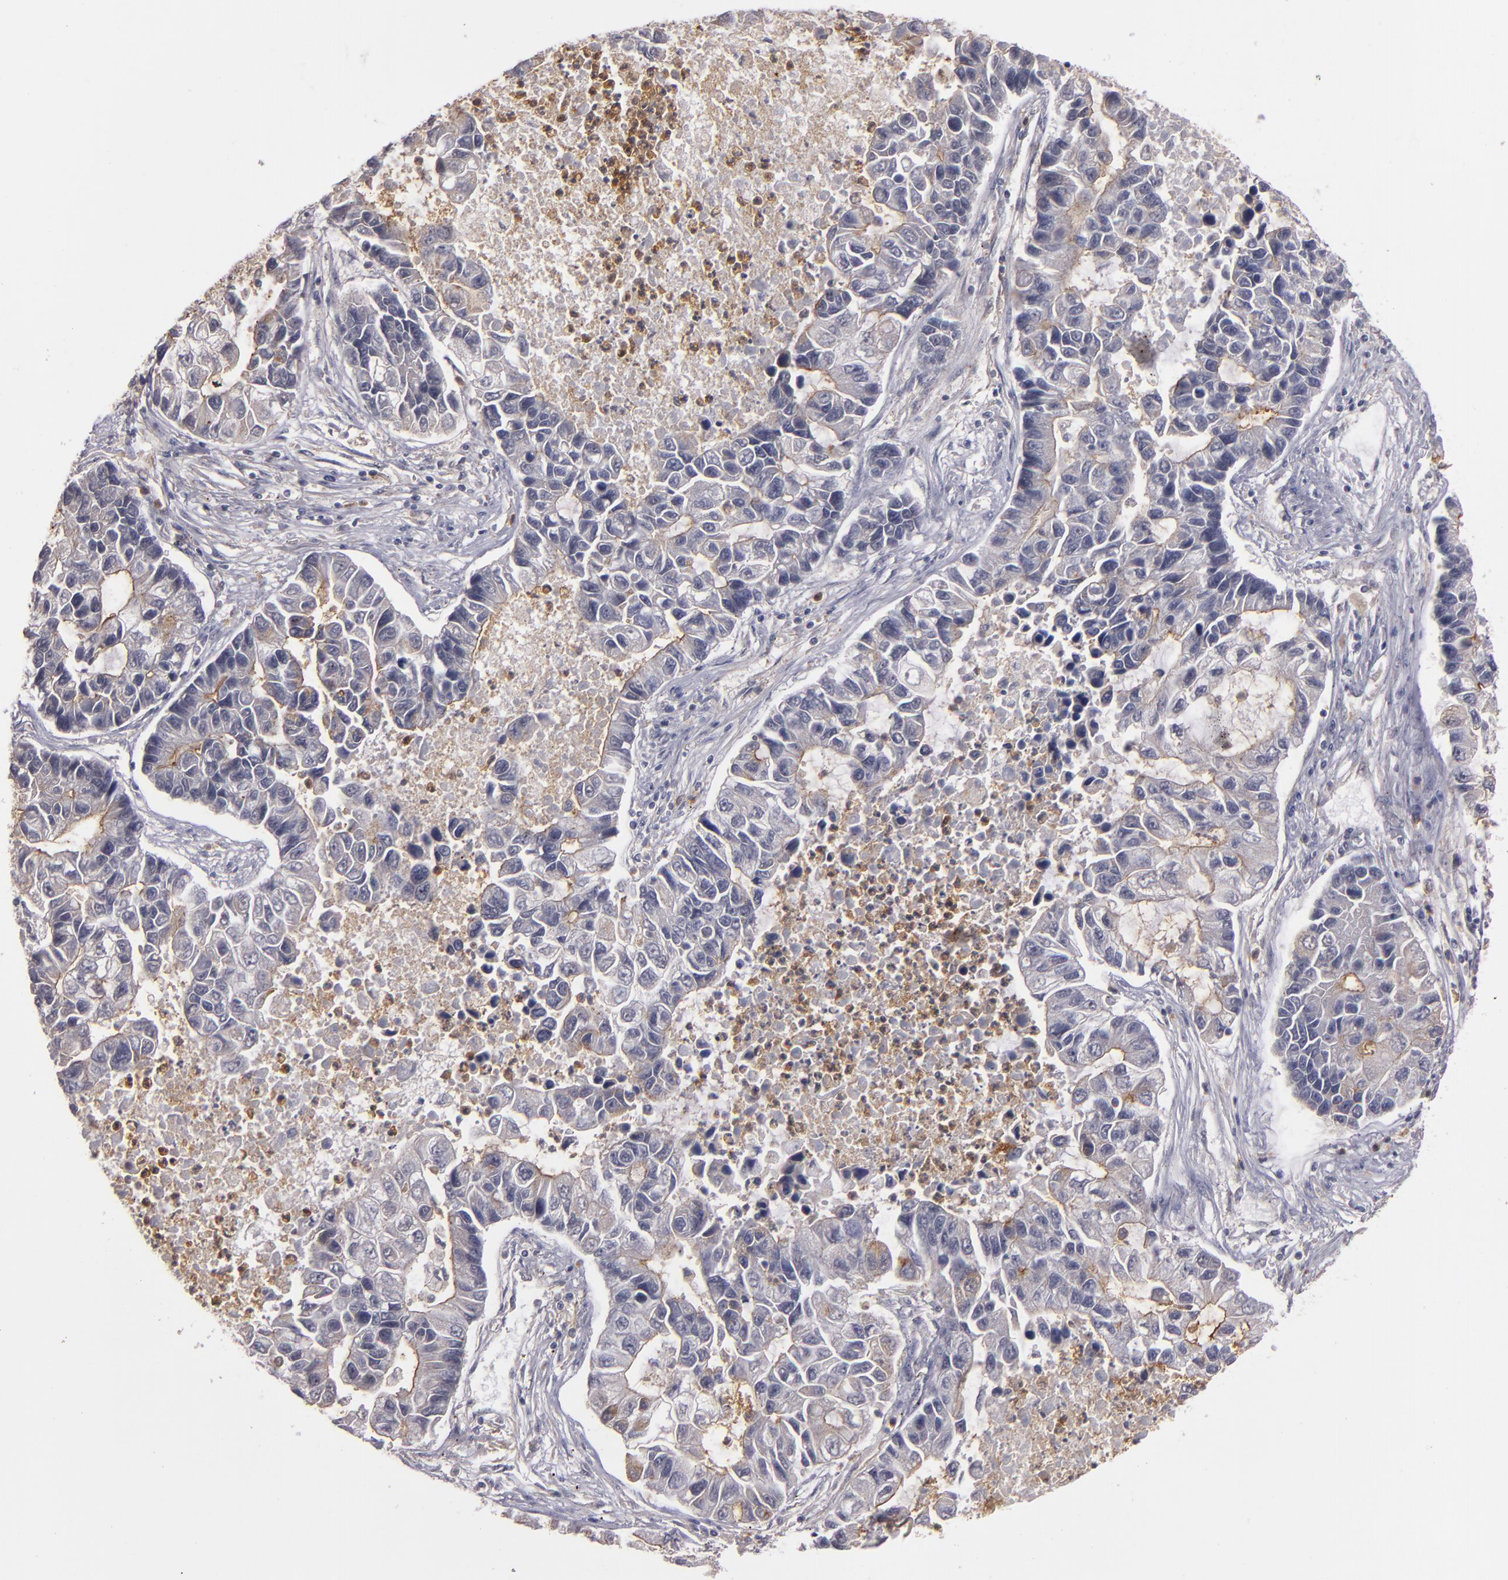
{"staining": {"intensity": "negative", "quantity": "none", "location": "none"}, "tissue": "lung cancer", "cell_type": "Tumor cells", "image_type": "cancer", "snomed": [{"axis": "morphology", "description": "Adenocarcinoma, NOS"}, {"axis": "topography", "description": "Lung"}], "caption": "This image is of lung cancer stained with immunohistochemistry to label a protein in brown with the nuclei are counter-stained blue. There is no staining in tumor cells.", "gene": "STX3", "patient": {"sex": "female", "age": 51}}